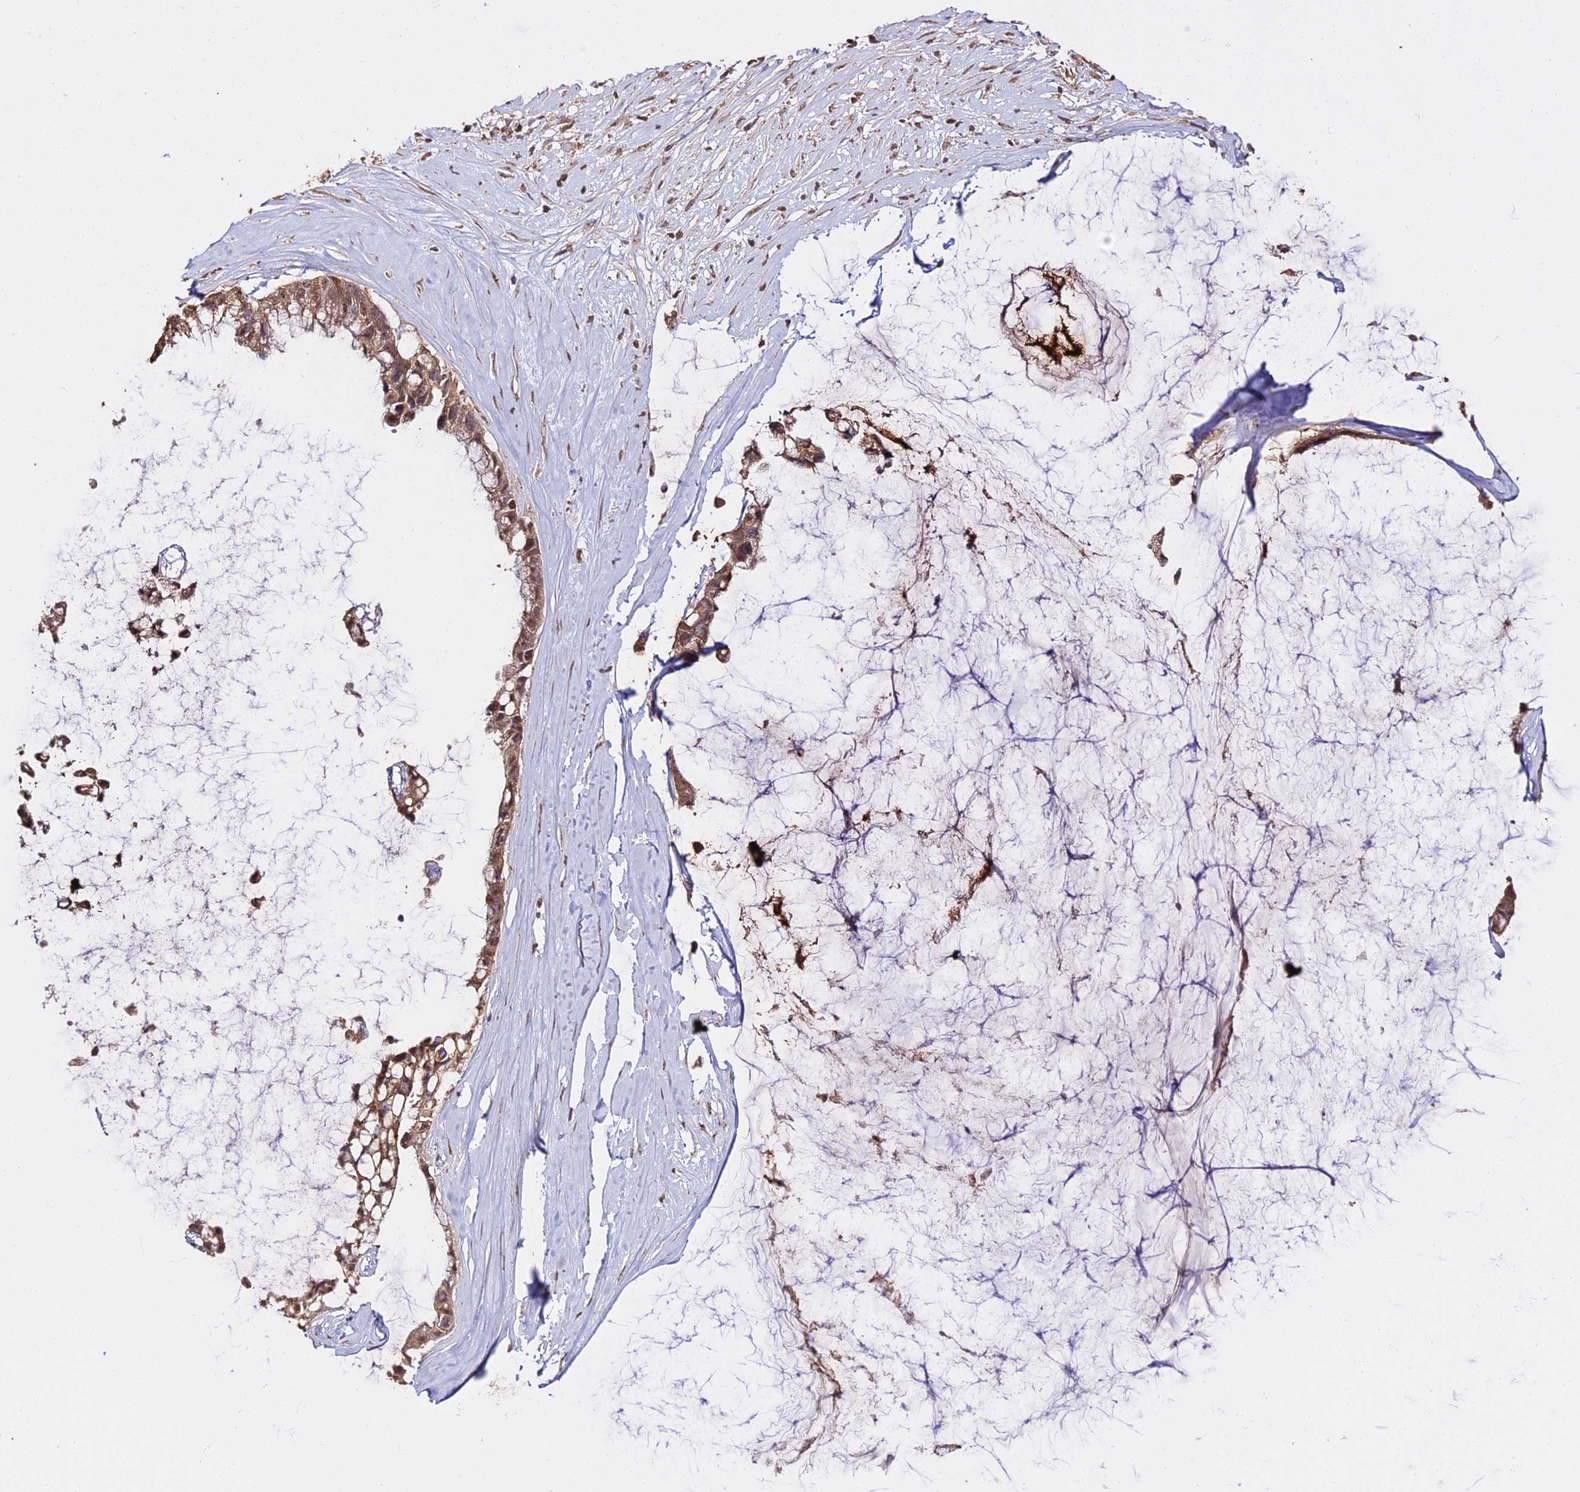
{"staining": {"intensity": "moderate", "quantity": ">75%", "location": "cytoplasmic/membranous,nuclear"}, "tissue": "ovarian cancer", "cell_type": "Tumor cells", "image_type": "cancer", "snomed": [{"axis": "morphology", "description": "Cystadenocarcinoma, mucinous, NOS"}, {"axis": "topography", "description": "Ovary"}], "caption": "The image shows staining of mucinous cystadenocarcinoma (ovarian), revealing moderate cytoplasmic/membranous and nuclear protein staining (brown color) within tumor cells. (DAB IHC, brown staining for protein, blue staining for nuclei).", "gene": "METTL13", "patient": {"sex": "female", "age": 39}}